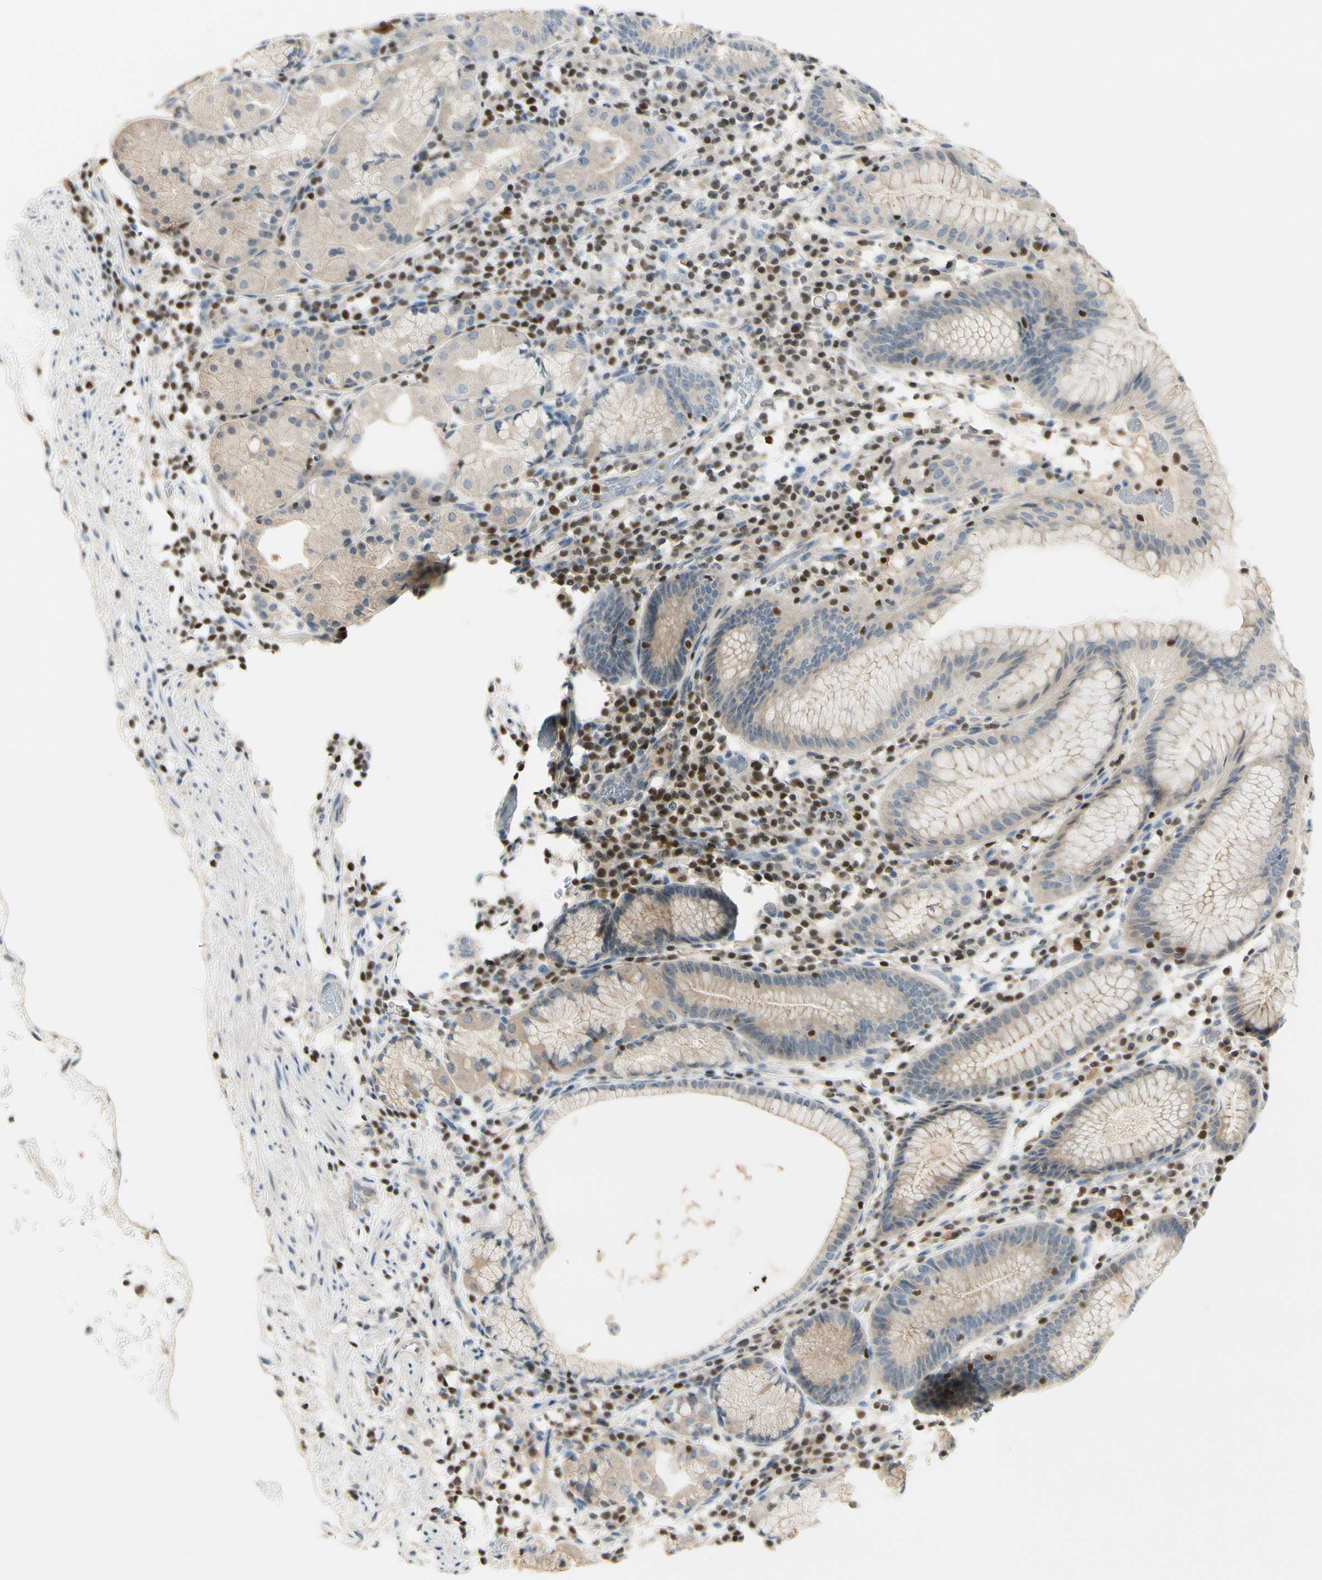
{"staining": {"intensity": "weak", "quantity": ">75%", "location": "cytoplasmic/membranous"}, "tissue": "stomach", "cell_type": "Glandular cells", "image_type": "normal", "snomed": [{"axis": "morphology", "description": "Normal tissue, NOS"}, {"axis": "topography", "description": "Stomach"}, {"axis": "topography", "description": "Stomach, lower"}], "caption": "Immunohistochemistry (IHC) staining of normal stomach, which reveals low levels of weak cytoplasmic/membranous expression in about >75% of glandular cells indicating weak cytoplasmic/membranous protein positivity. The staining was performed using DAB (3,3'-diaminobenzidine) (brown) for protein detection and nuclei were counterstained in hematoxylin (blue).", "gene": "NFYA", "patient": {"sex": "female", "age": 75}}